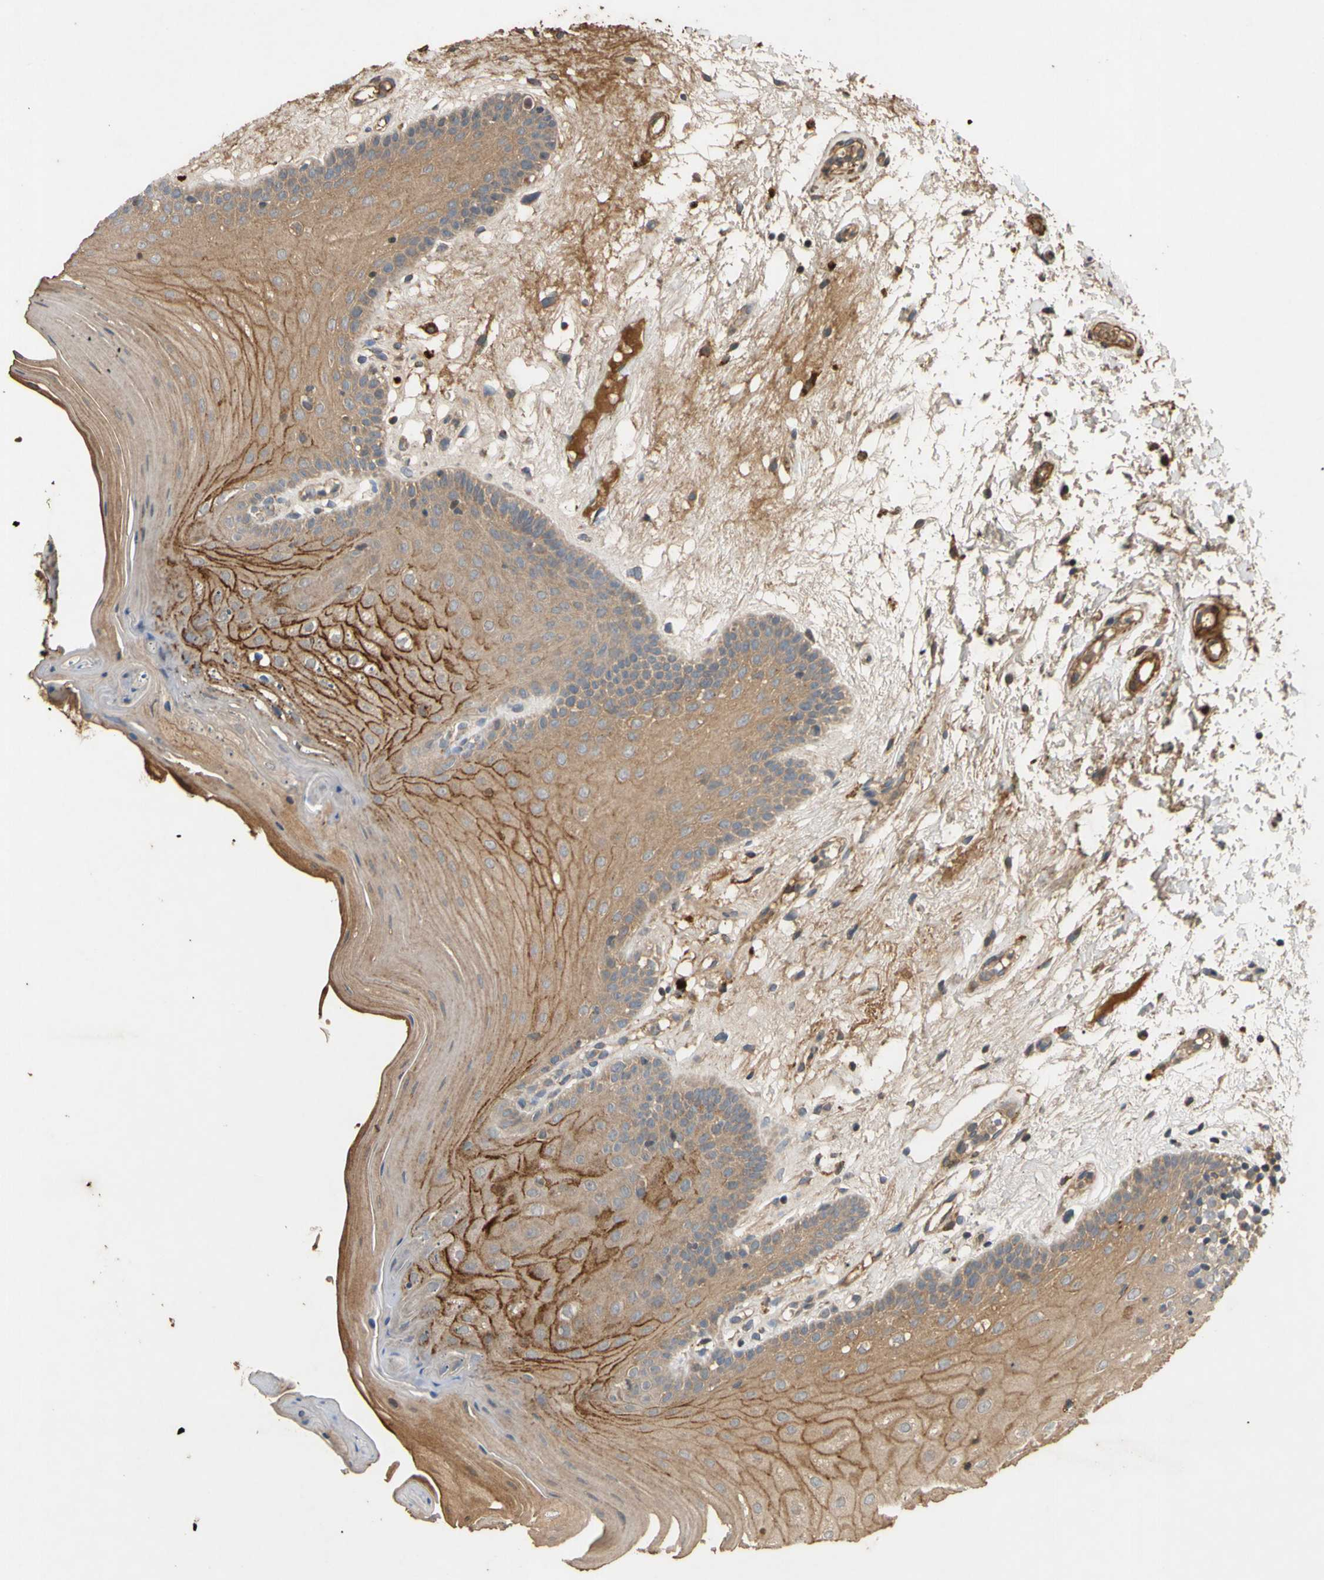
{"staining": {"intensity": "moderate", "quantity": "25%-75%", "location": "cytoplasmic/membranous"}, "tissue": "oral mucosa", "cell_type": "Squamous epithelial cells", "image_type": "normal", "snomed": [{"axis": "morphology", "description": "Normal tissue, NOS"}, {"axis": "morphology", "description": "Squamous cell carcinoma, NOS"}, {"axis": "topography", "description": "Skeletal muscle"}, {"axis": "topography", "description": "Oral tissue"}, {"axis": "topography", "description": "Head-Neck"}], "caption": "The micrograph exhibits a brown stain indicating the presence of a protein in the cytoplasmic/membranous of squamous epithelial cells in oral mucosa. Using DAB (3,3'-diaminobenzidine) (brown) and hematoxylin (blue) stains, captured at high magnification using brightfield microscopy.", "gene": "PARD6A", "patient": {"sex": "male", "age": 71}}